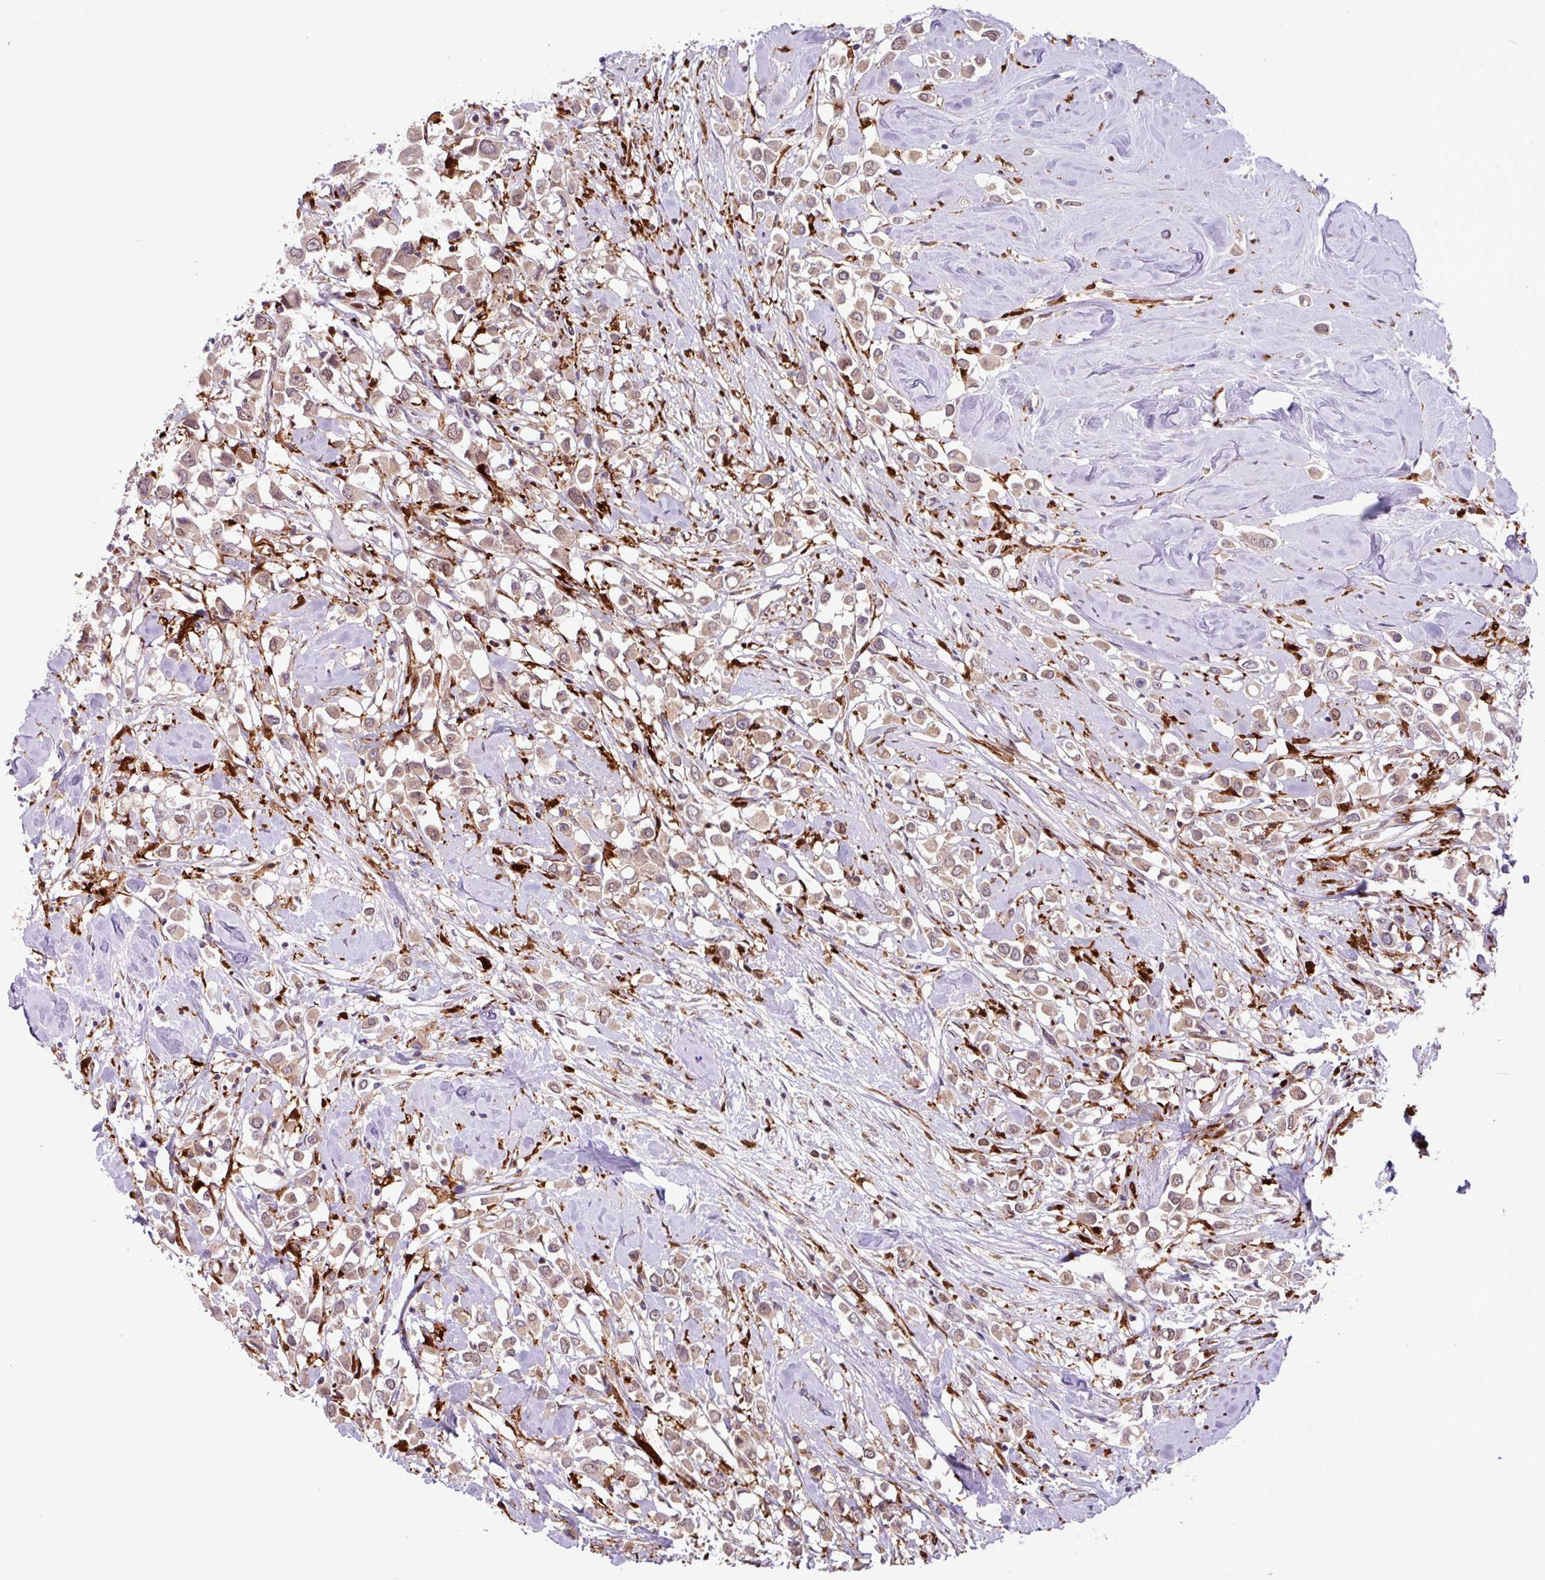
{"staining": {"intensity": "moderate", "quantity": ">75%", "location": "cytoplasmic/membranous,nuclear"}, "tissue": "breast cancer", "cell_type": "Tumor cells", "image_type": "cancer", "snomed": [{"axis": "morphology", "description": "Duct carcinoma"}, {"axis": "topography", "description": "Breast"}], "caption": "IHC (DAB (3,3'-diaminobenzidine)) staining of breast cancer (intraductal carcinoma) shows moderate cytoplasmic/membranous and nuclear protein staining in about >75% of tumor cells.", "gene": "BRD3", "patient": {"sex": "female", "age": 61}}